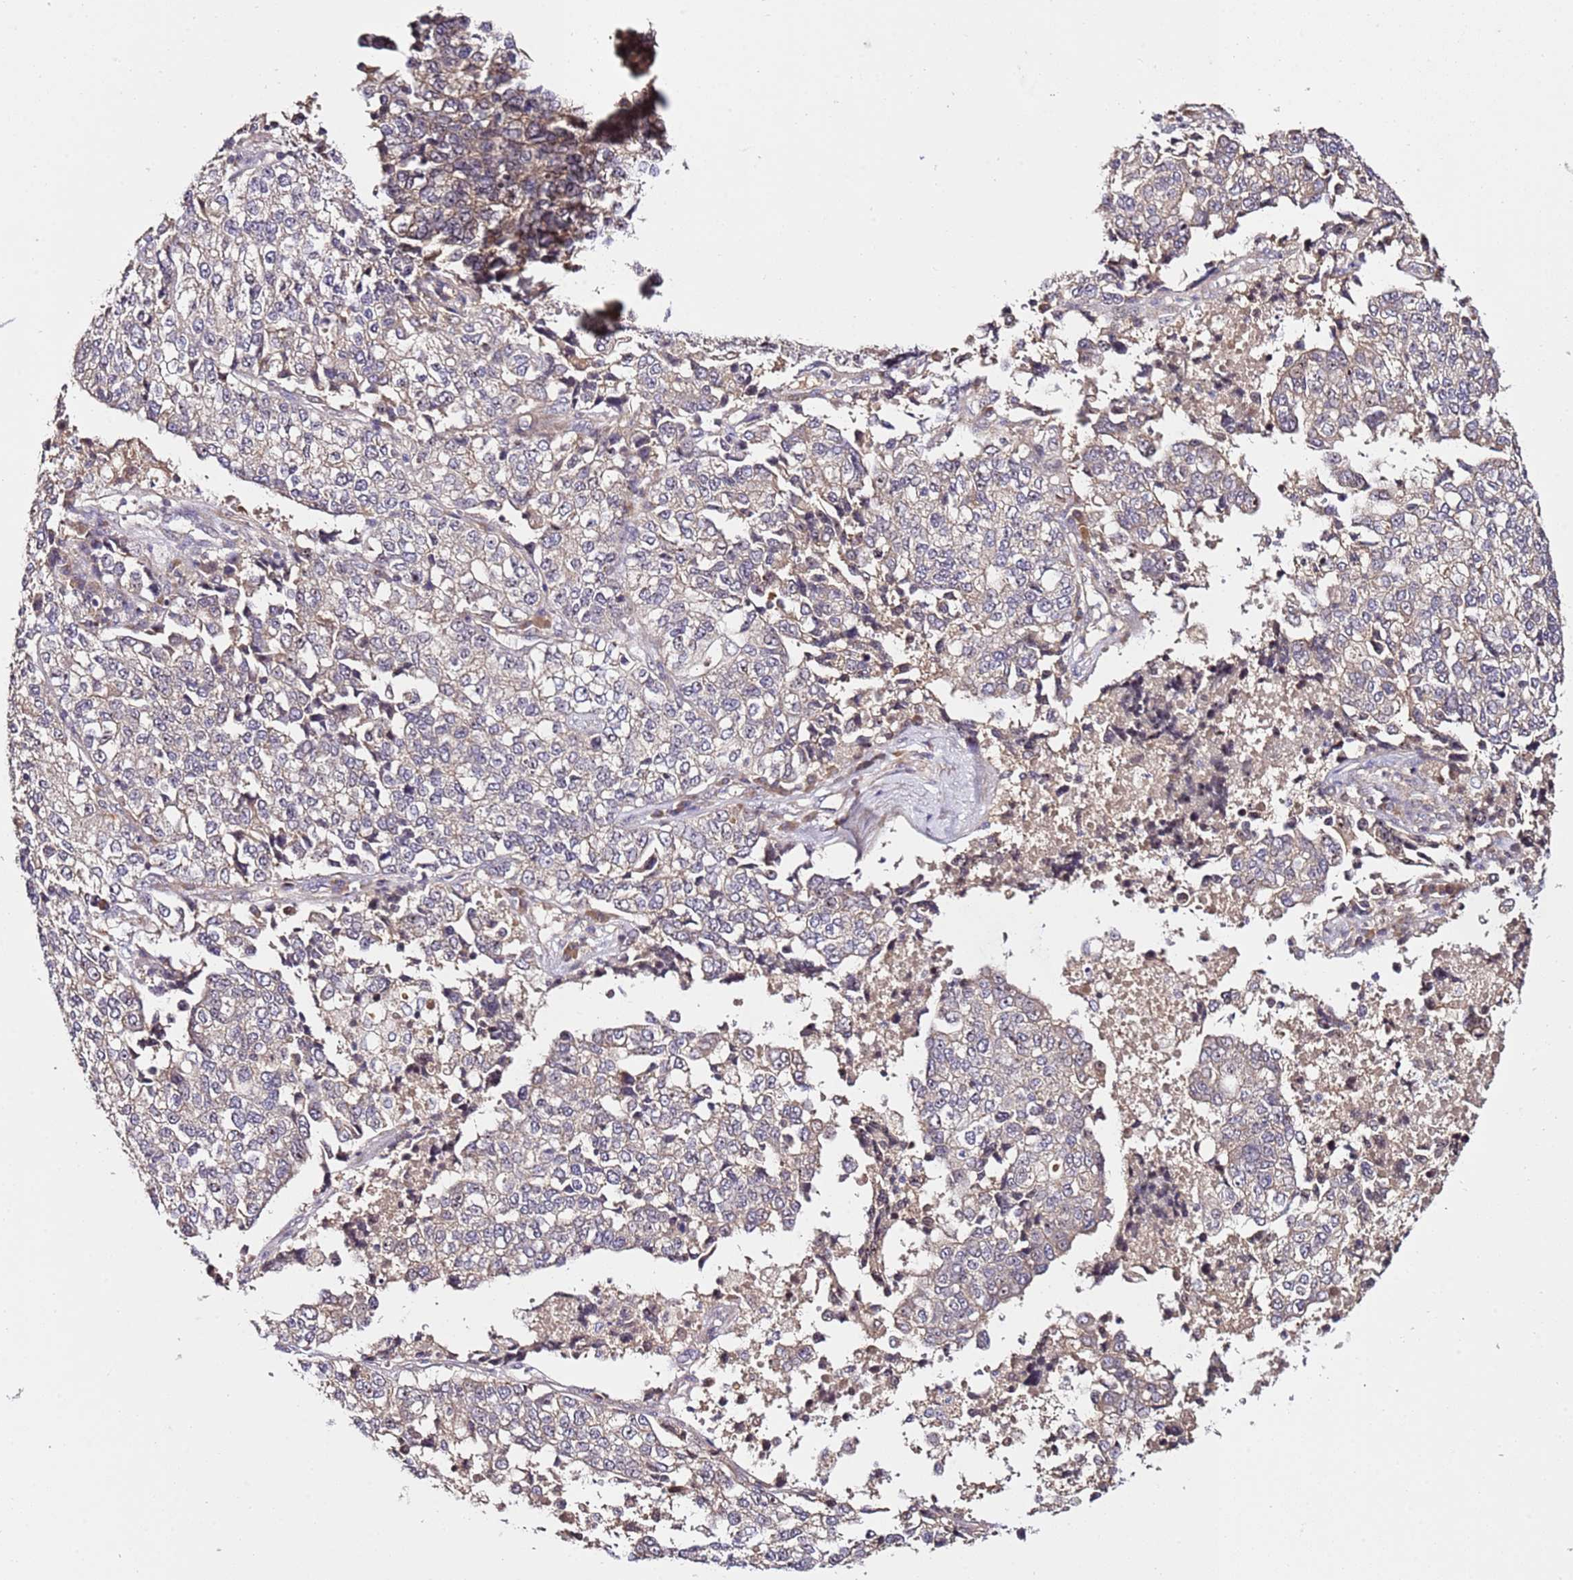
{"staining": {"intensity": "weak", "quantity": "<25%", "location": "cytoplasmic/membranous"}, "tissue": "lung cancer", "cell_type": "Tumor cells", "image_type": "cancer", "snomed": [{"axis": "morphology", "description": "Adenocarcinoma, NOS"}, {"axis": "topography", "description": "Lung"}], "caption": "Immunohistochemistry (IHC) of adenocarcinoma (lung) exhibits no expression in tumor cells.", "gene": "DDX27", "patient": {"sex": "male", "age": 49}}